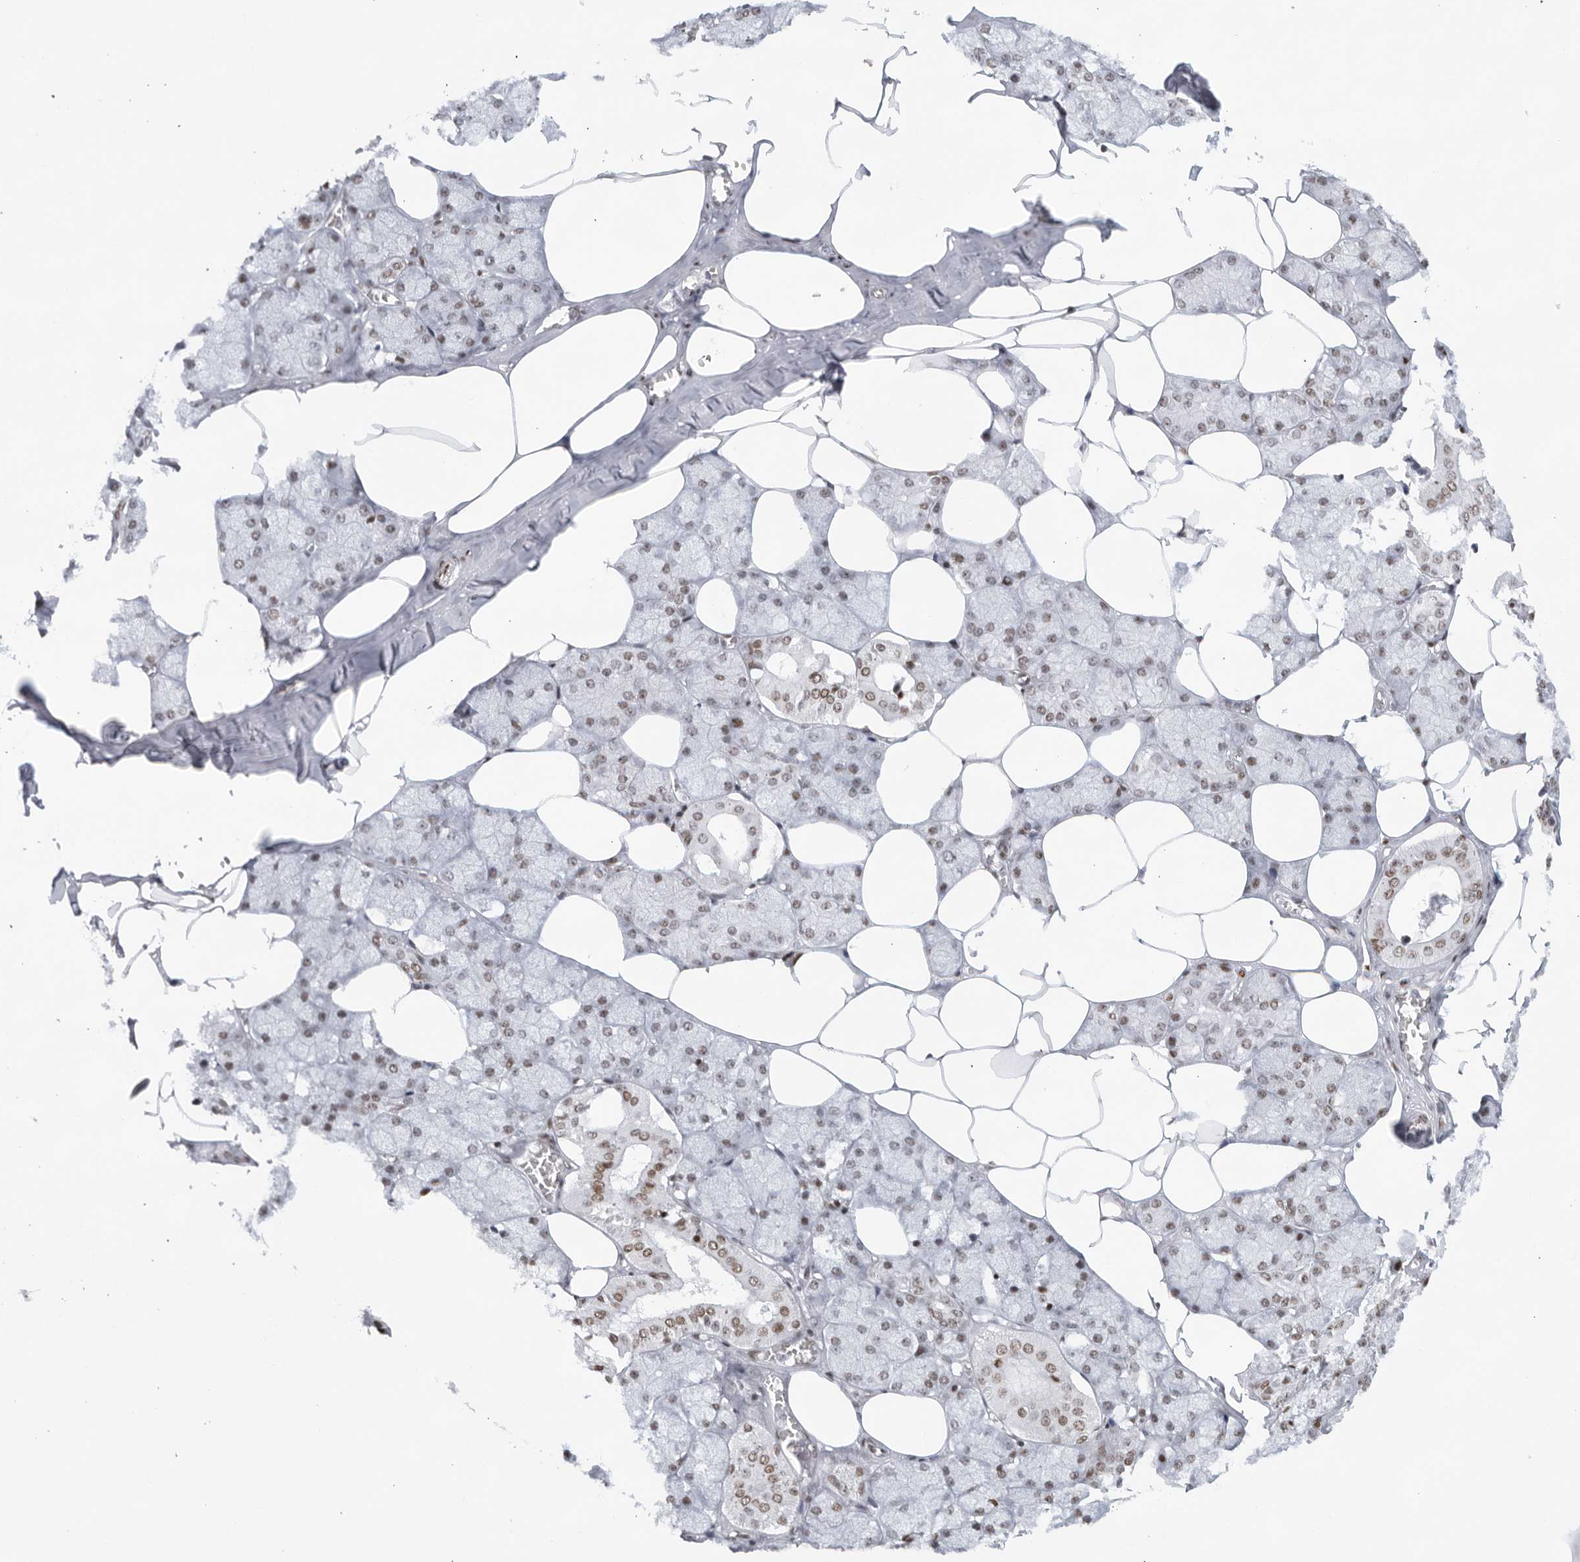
{"staining": {"intensity": "moderate", "quantity": ">75%", "location": "nuclear"}, "tissue": "salivary gland", "cell_type": "Glandular cells", "image_type": "normal", "snomed": [{"axis": "morphology", "description": "Normal tissue, NOS"}, {"axis": "topography", "description": "Salivary gland"}], "caption": "Human salivary gland stained for a protein (brown) displays moderate nuclear positive staining in about >75% of glandular cells.", "gene": "HP1BP3", "patient": {"sex": "male", "age": 62}}